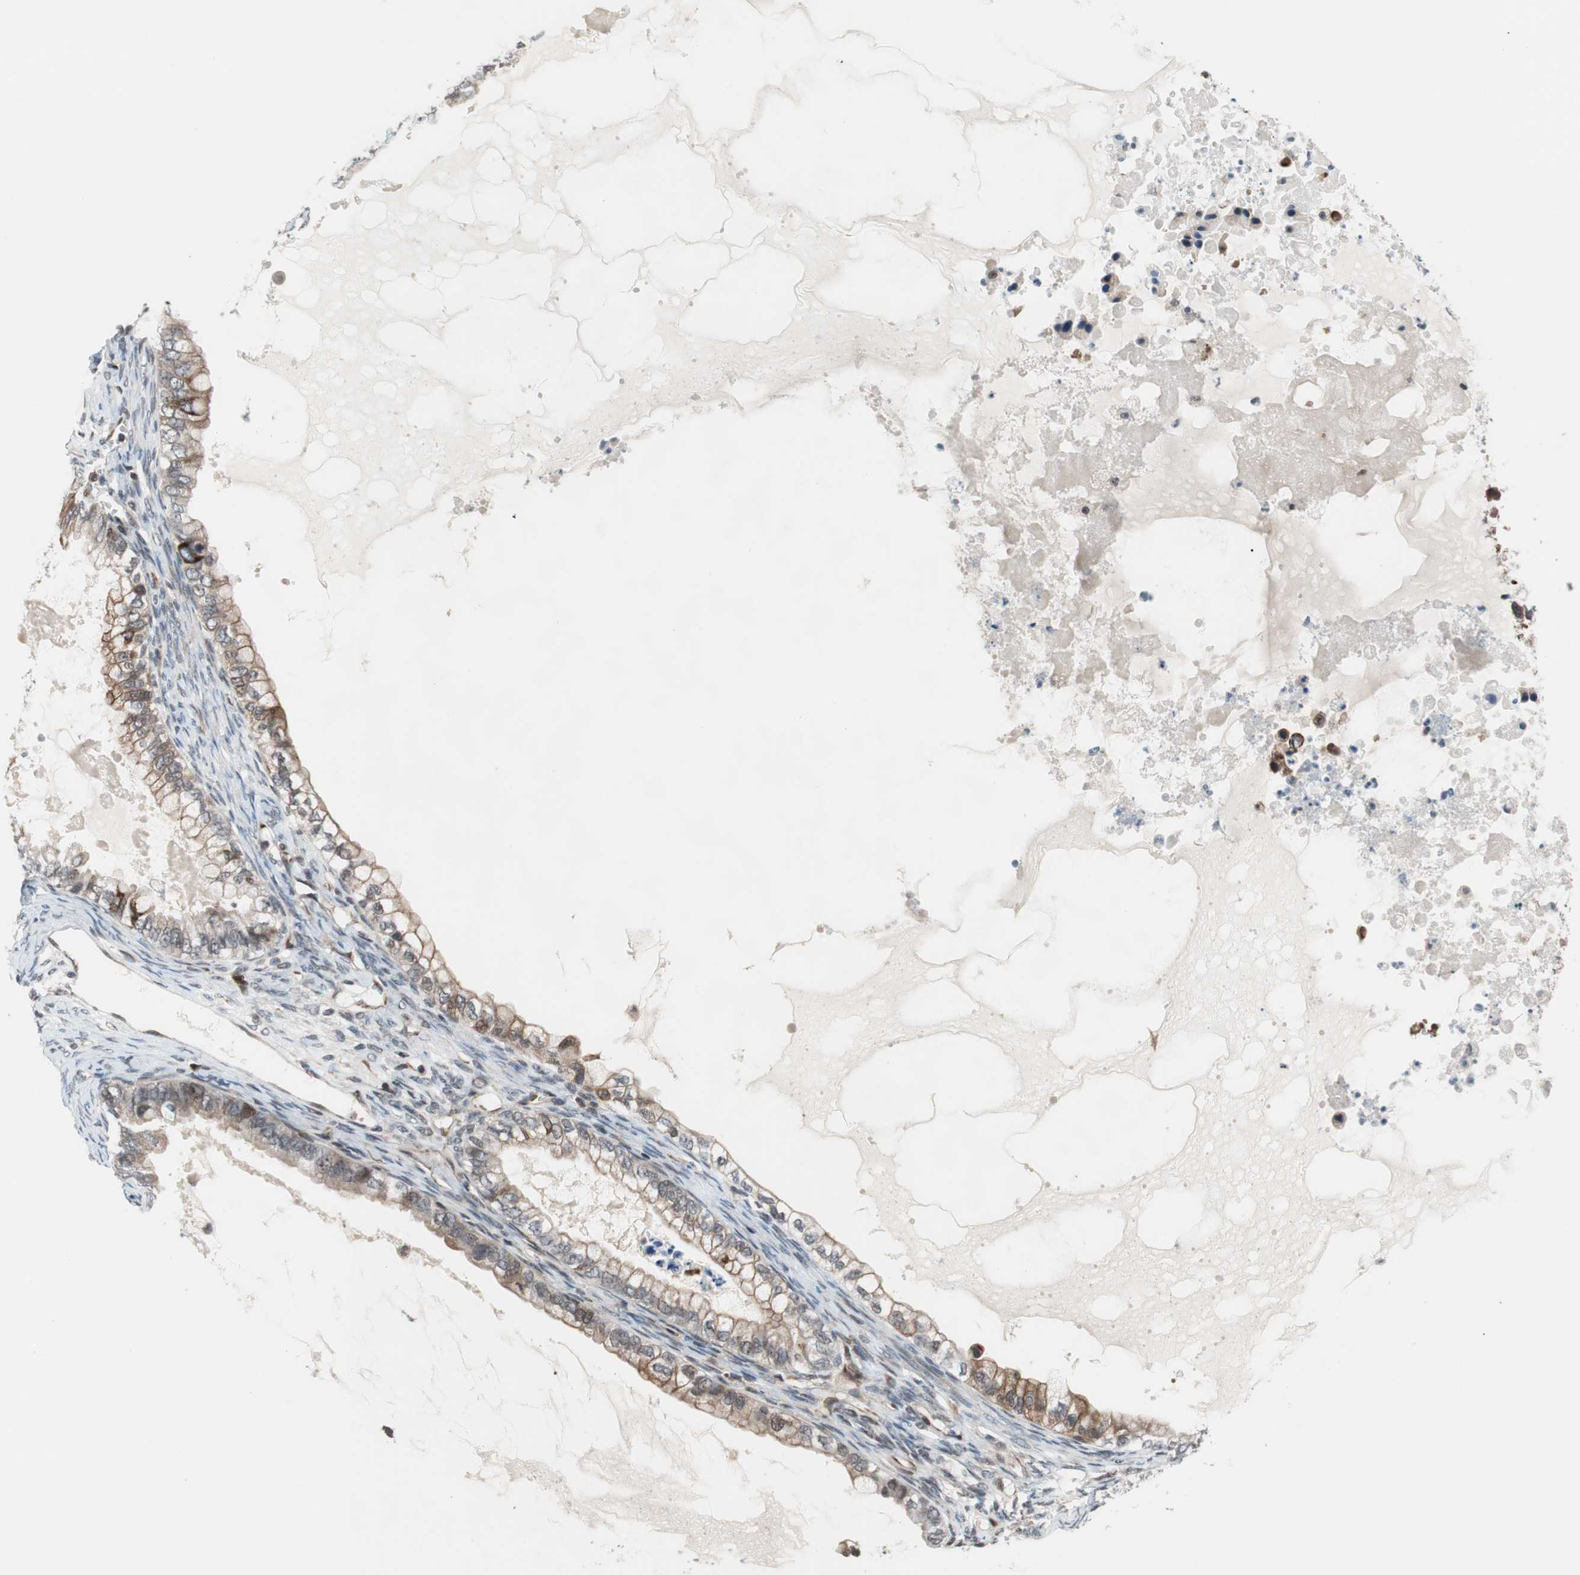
{"staining": {"intensity": "moderate", "quantity": "25%-75%", "location": "cytoplasmic/membranous"}, "tissue": "ovarian cancer", "cell_type": "Tumor cells", "image_type": "cancer", "snomed": [{"axis": "morphology", "description": "Cystadenocarcinoma, mucinous, NOS"}, {"axis": "topography", "description": "Ovary"}], "caption": "Moderate cytoplasmic/membranous protein expression is identified in about 25%-75% of tumor cells in ovarian cancer. (brown staining indicates protein expression, while blue staining denotes nuclei).", "gene": "ZNF512B", "patient": {"sex": "female", "age": 80}}